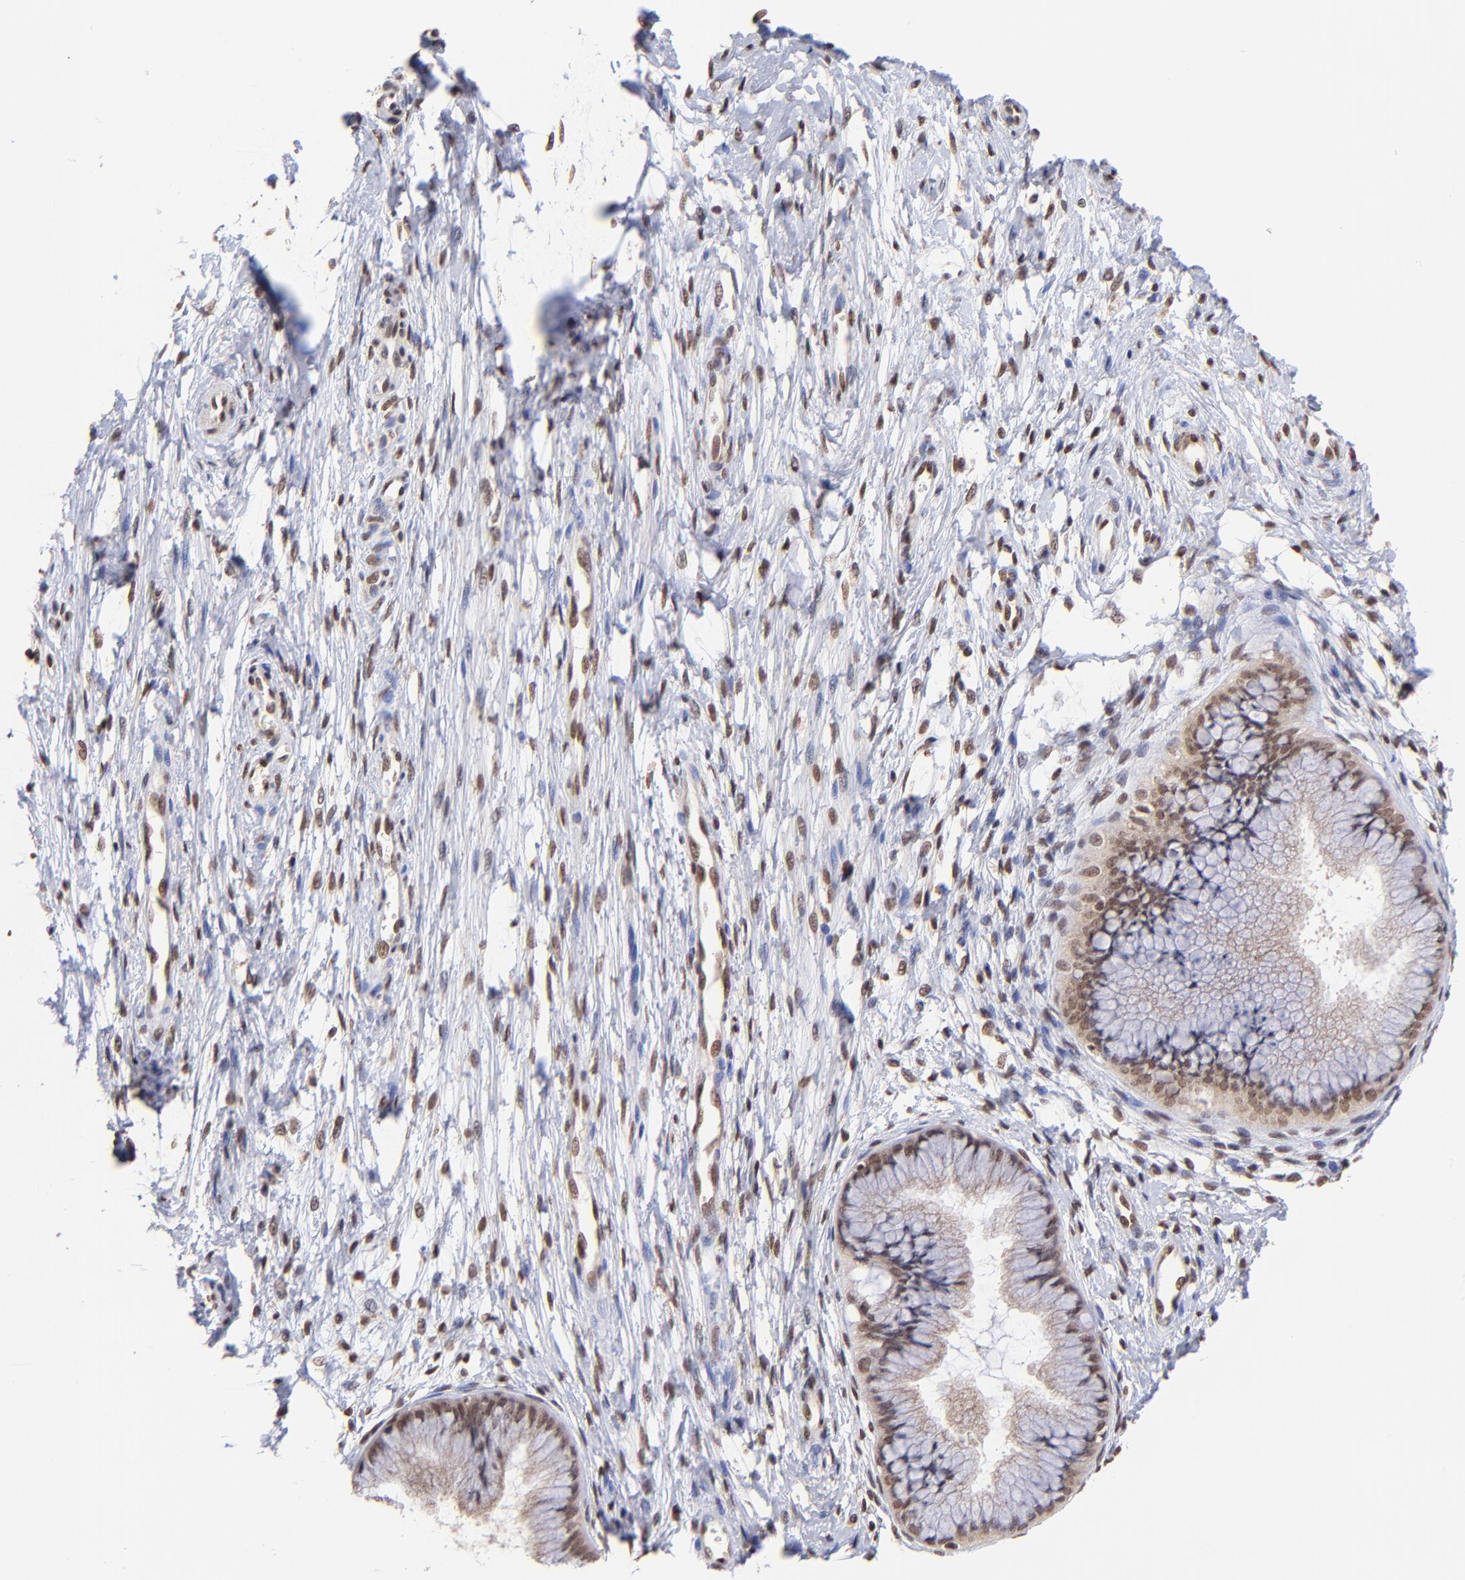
{"staining": {"intensity": "moderate", "quantity": ">75%", "location": "nuclear"}, "tissue": "cervix", "cell_type": "Glandular cells", "image_type": "normal", "snomed": [{"axis": "morphology", "description": "Normal tissue, NOS"}, {"axis": "topography", "description": "Cervix"}], "caption": "Unremarkable cervix was stained to show a protein in brown. There is medium levels of moderate nuclear expression in about >75% of glandular cells. (DAB IHC, brown staining for protein, blue staining for nuclei).", "gene": "WDR25", "patient": {"sex": "female", "age": 39}}